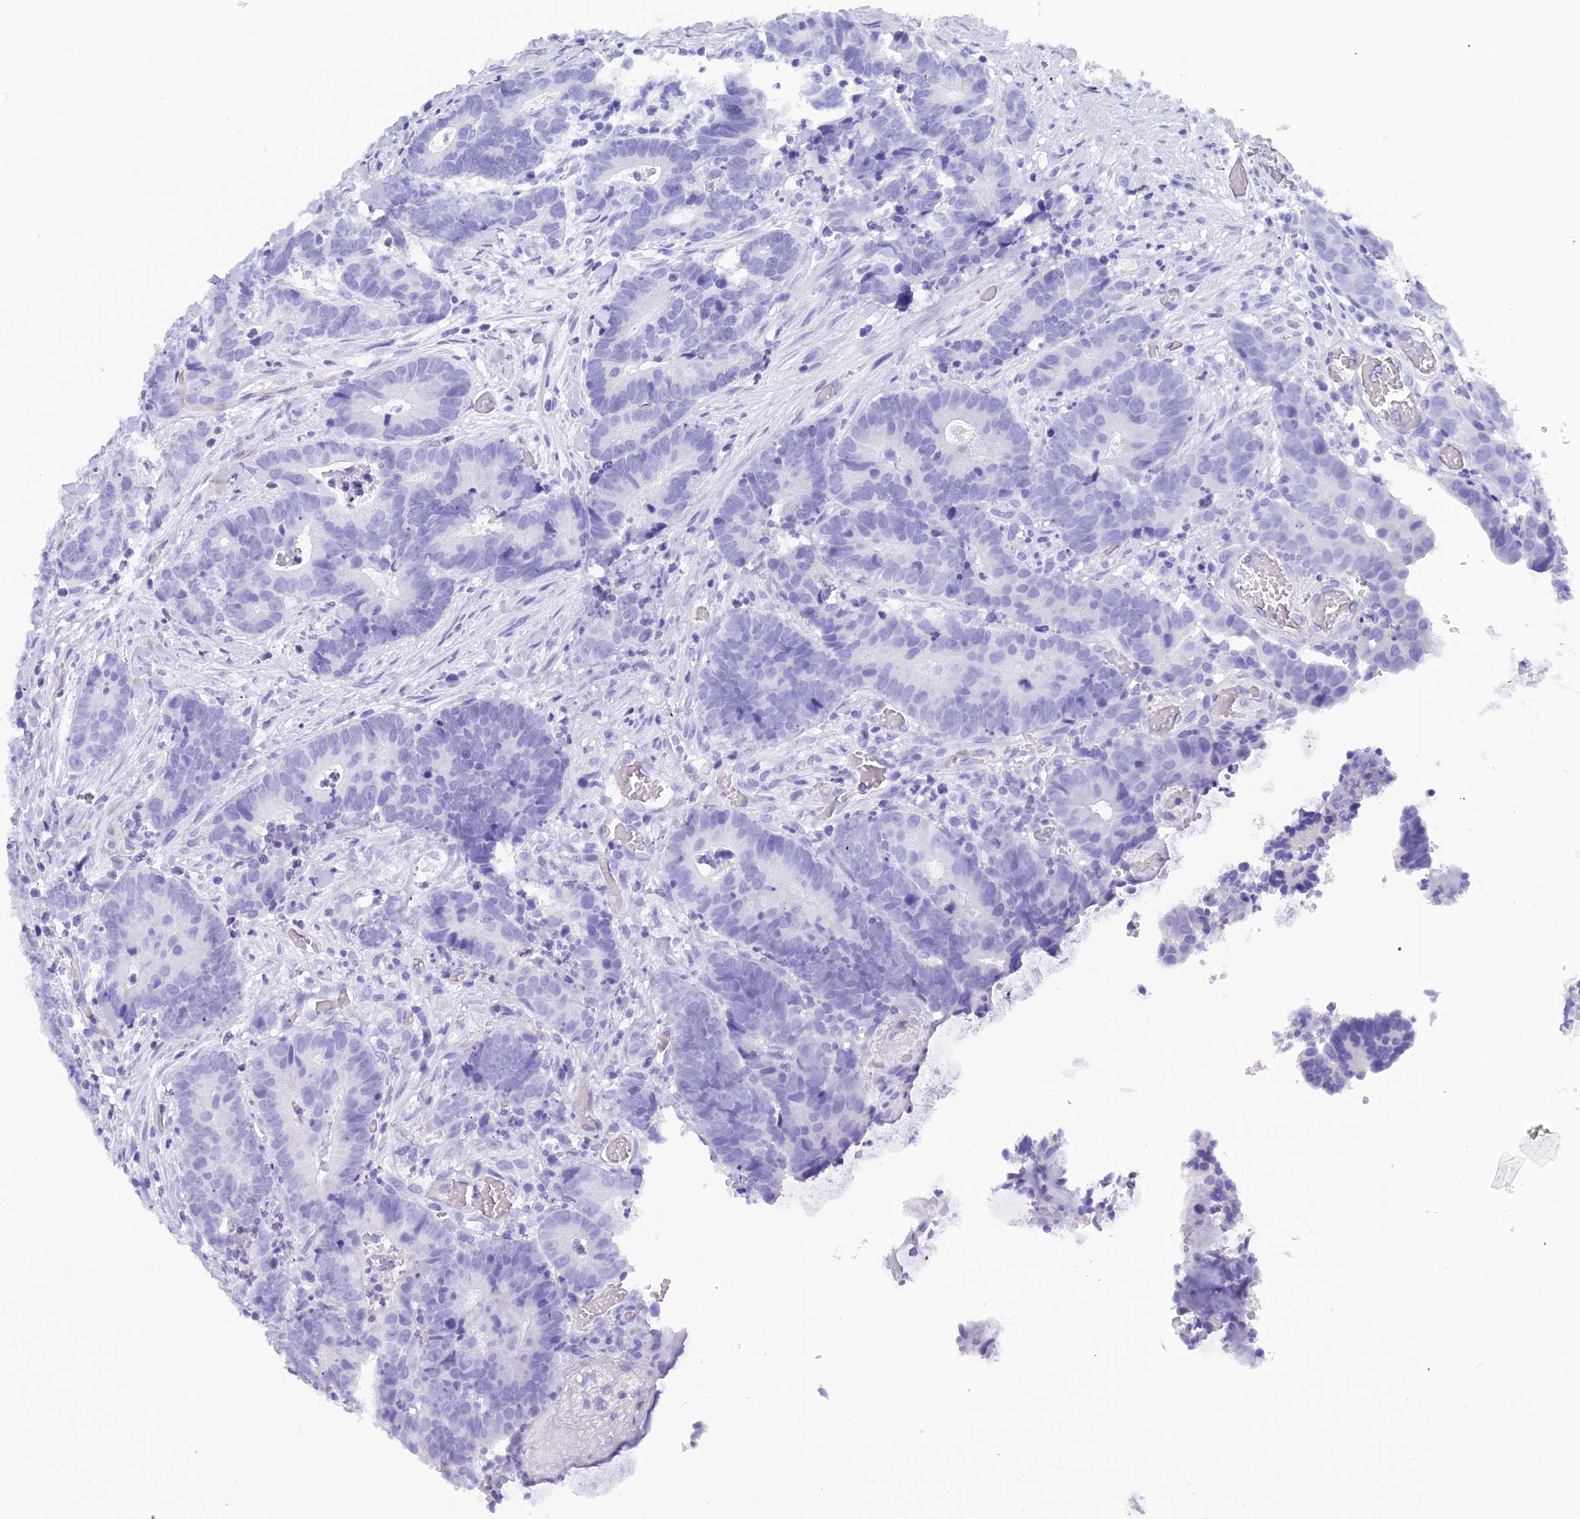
{"staining": {"intensity": "negative", "quantity": "none", "location": "none"}, "tissue": "colorectal cancer", "cell_type": "Tumor cells", "image_type": "cancer", "snomed": [{"axis": "morphology", "description": "Adenocarcinoma, NOS"}, {"axis": "topography", "description": "Colon"}], "caption": "Immunohistochemistry (IHC) micrograph of neoplastic tissue: colorectal adenocarcinoma stained with DAB (3,3'-diaminobenzidine) displays no significant protein expression in tumor cells.", "gene": "NINJ1", "patient": {"sex": "female", "age": 57}}